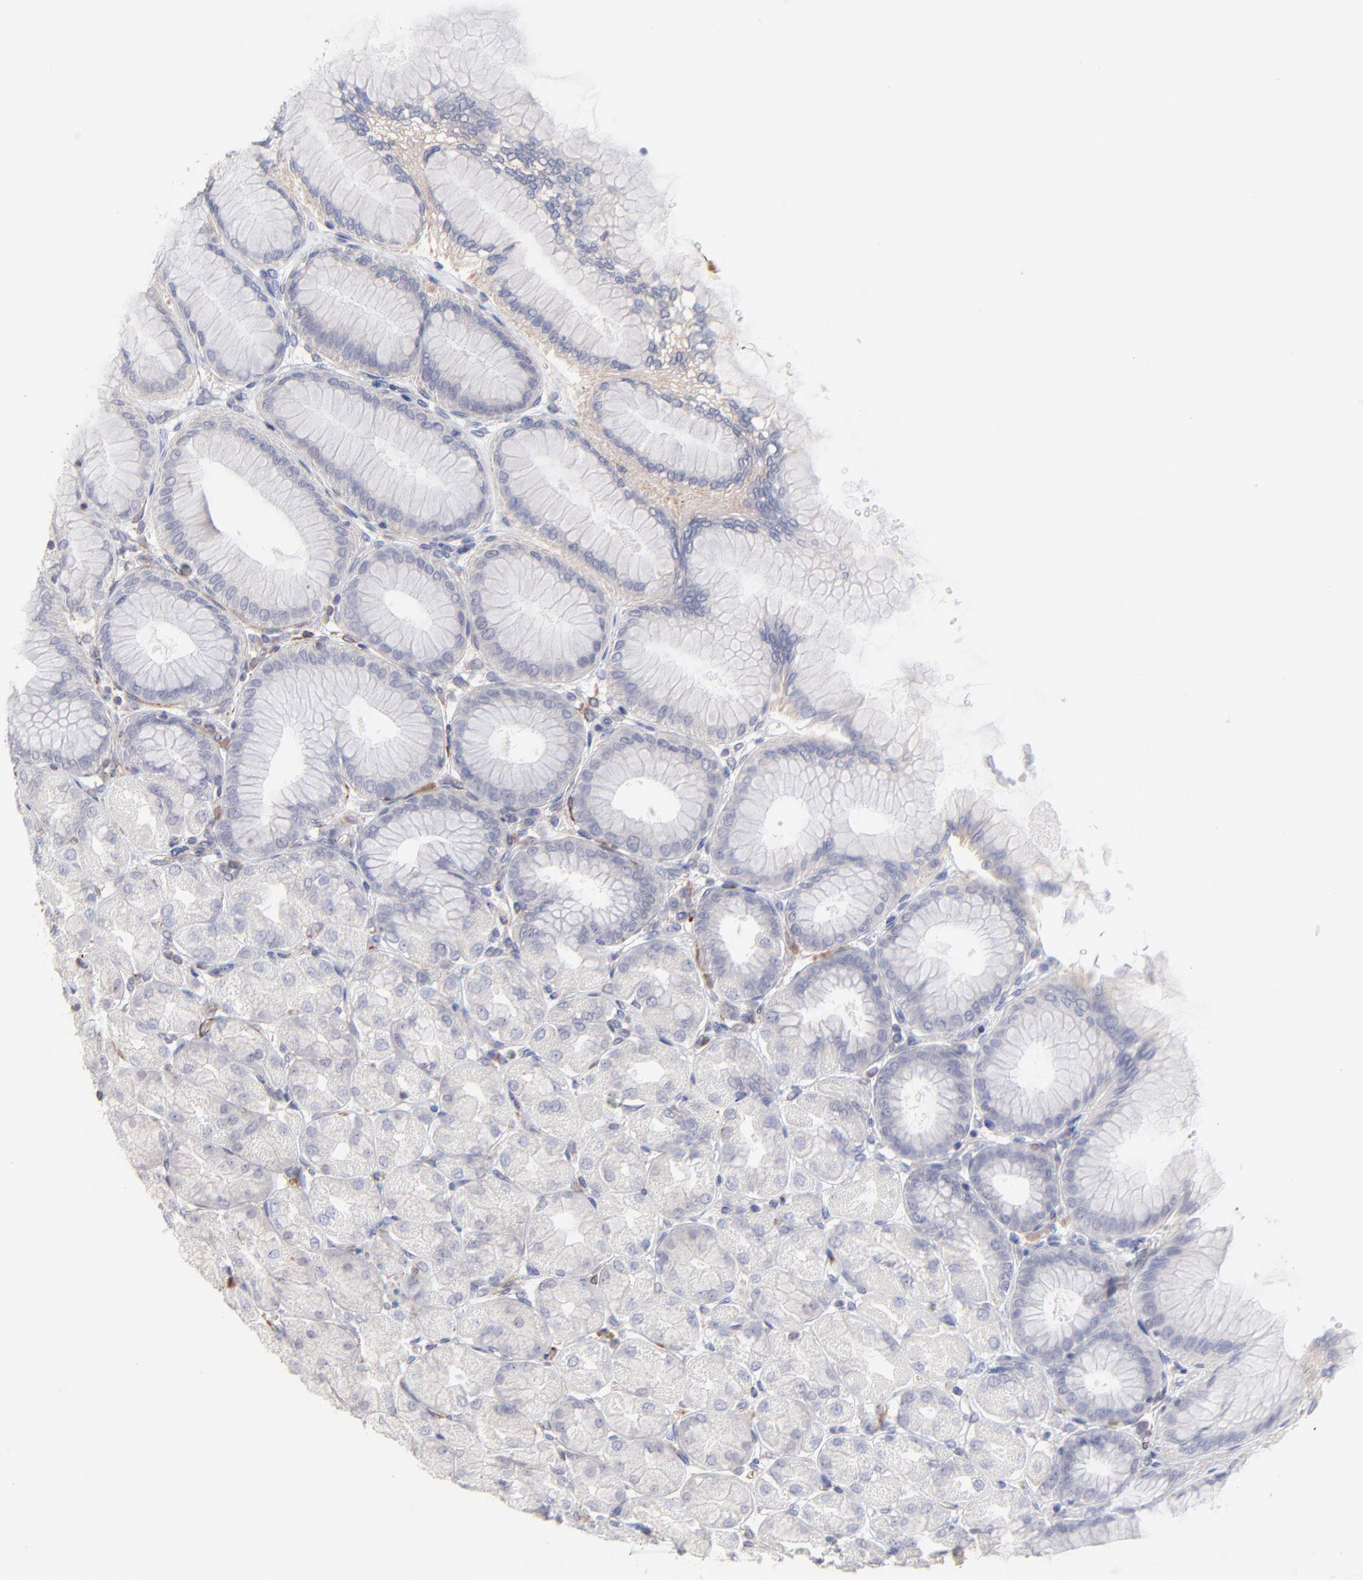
{"staining": {"intensity": "negative", "quantity": "none", "location": "none"}, "tissue": "stomach", "cell_type": "Glandular cells", "image_type": "normal", "snomed": [{"axis": "morphology", "description": "Normal tissue, NOS"}, {"axis": "topography", "description": "Stomach, upper"}], "caption": "Stomach was stained to show a protein in brown. There is no significant staining in glandular cells. The staining is performed using DAB (3,3'-diaminobenzidine) brown chromogen with nuclei counter-stained in using hematoxylin.", "gene": "COX8C", "patient": {"sex": "female", "age": 56}}